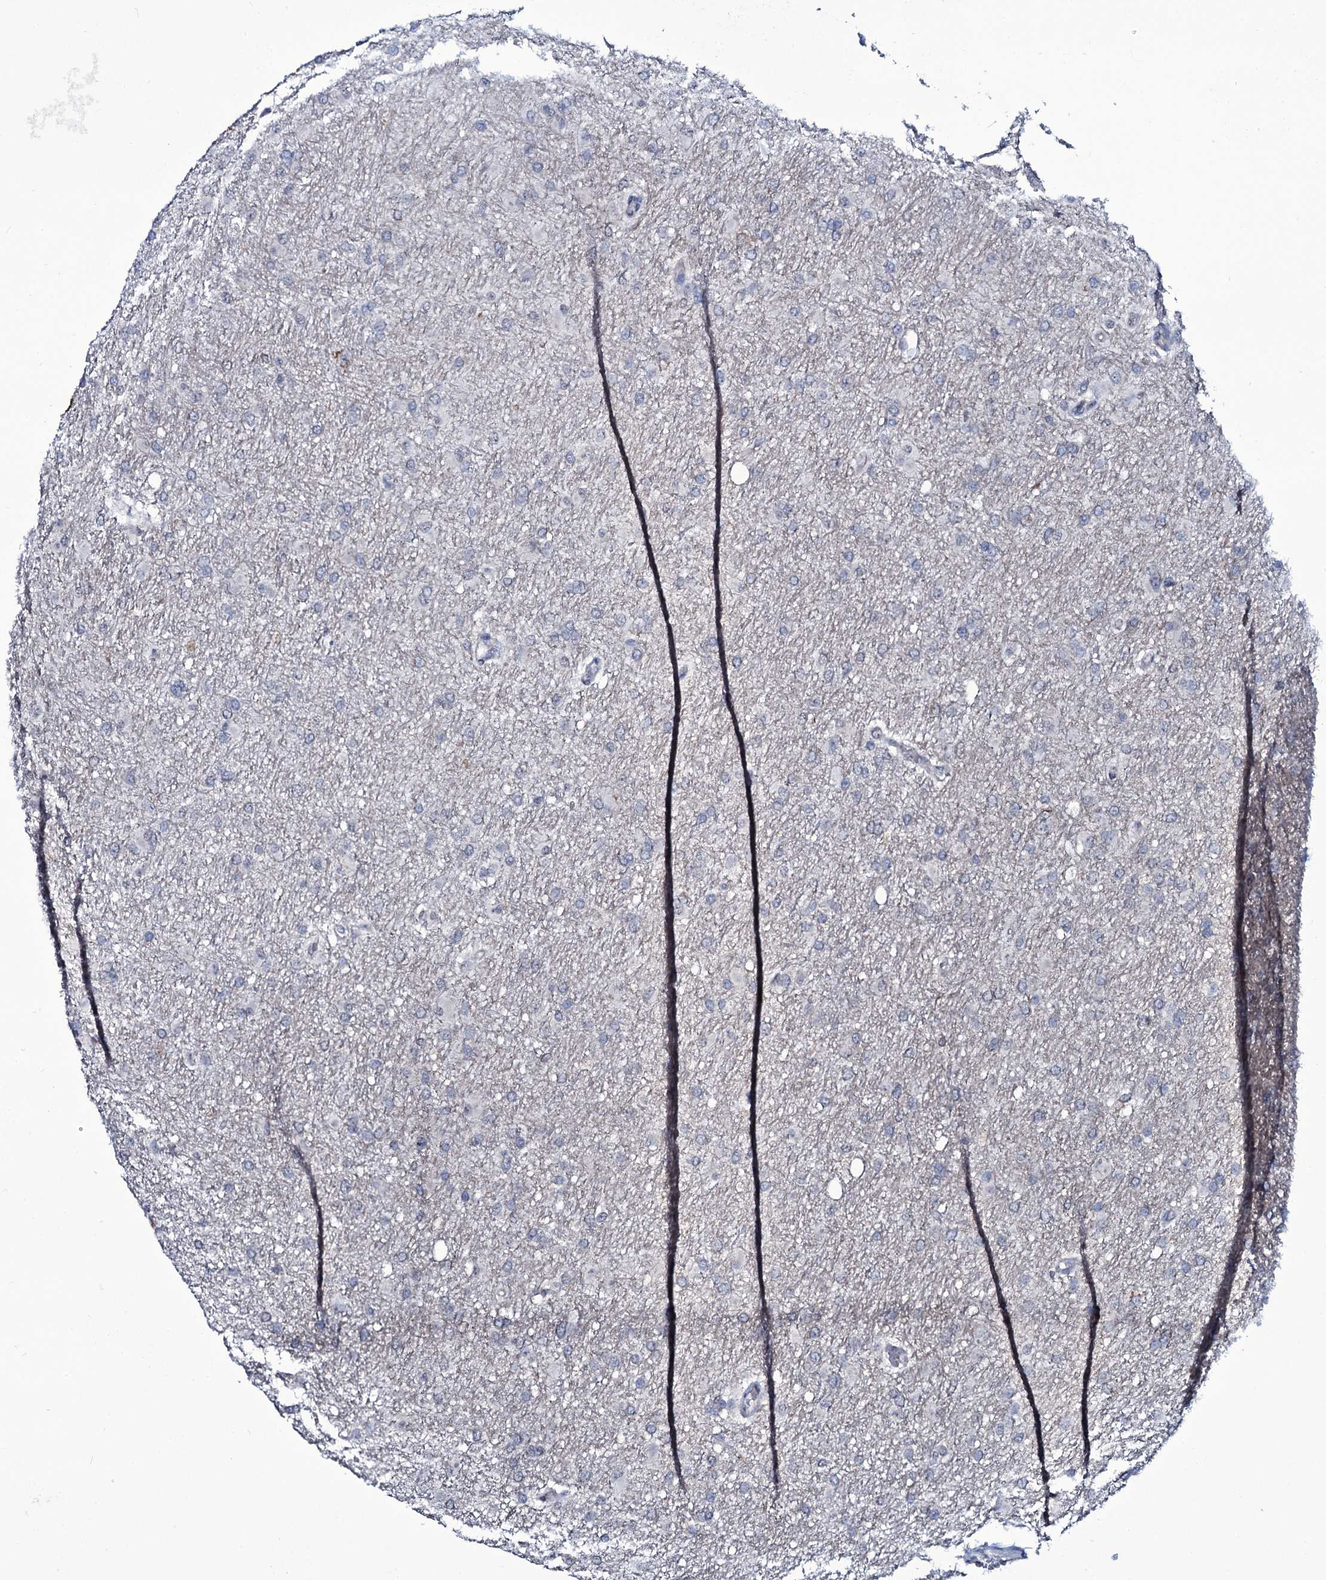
{"staining": {"intensity": "negative", "quantity": "none", "location": "none"}, "tissue": "glioma", "cell_type": "Tumor cells", "image_type": "cancer", "snomed": [{"axis": "morphology", "description": "Glioma, malignant, High grade"}, {"axis": "topography", "description": "Cerebral cortex"}], "caption": "IHC image of neoplastic tissue: human glioma stained with DAB (3,3'-diaminobenzidine) displays no significant protein positivity in tumor cells.", "gene": "WIPF3", "patient": {"sex": "female", "age": 36}}